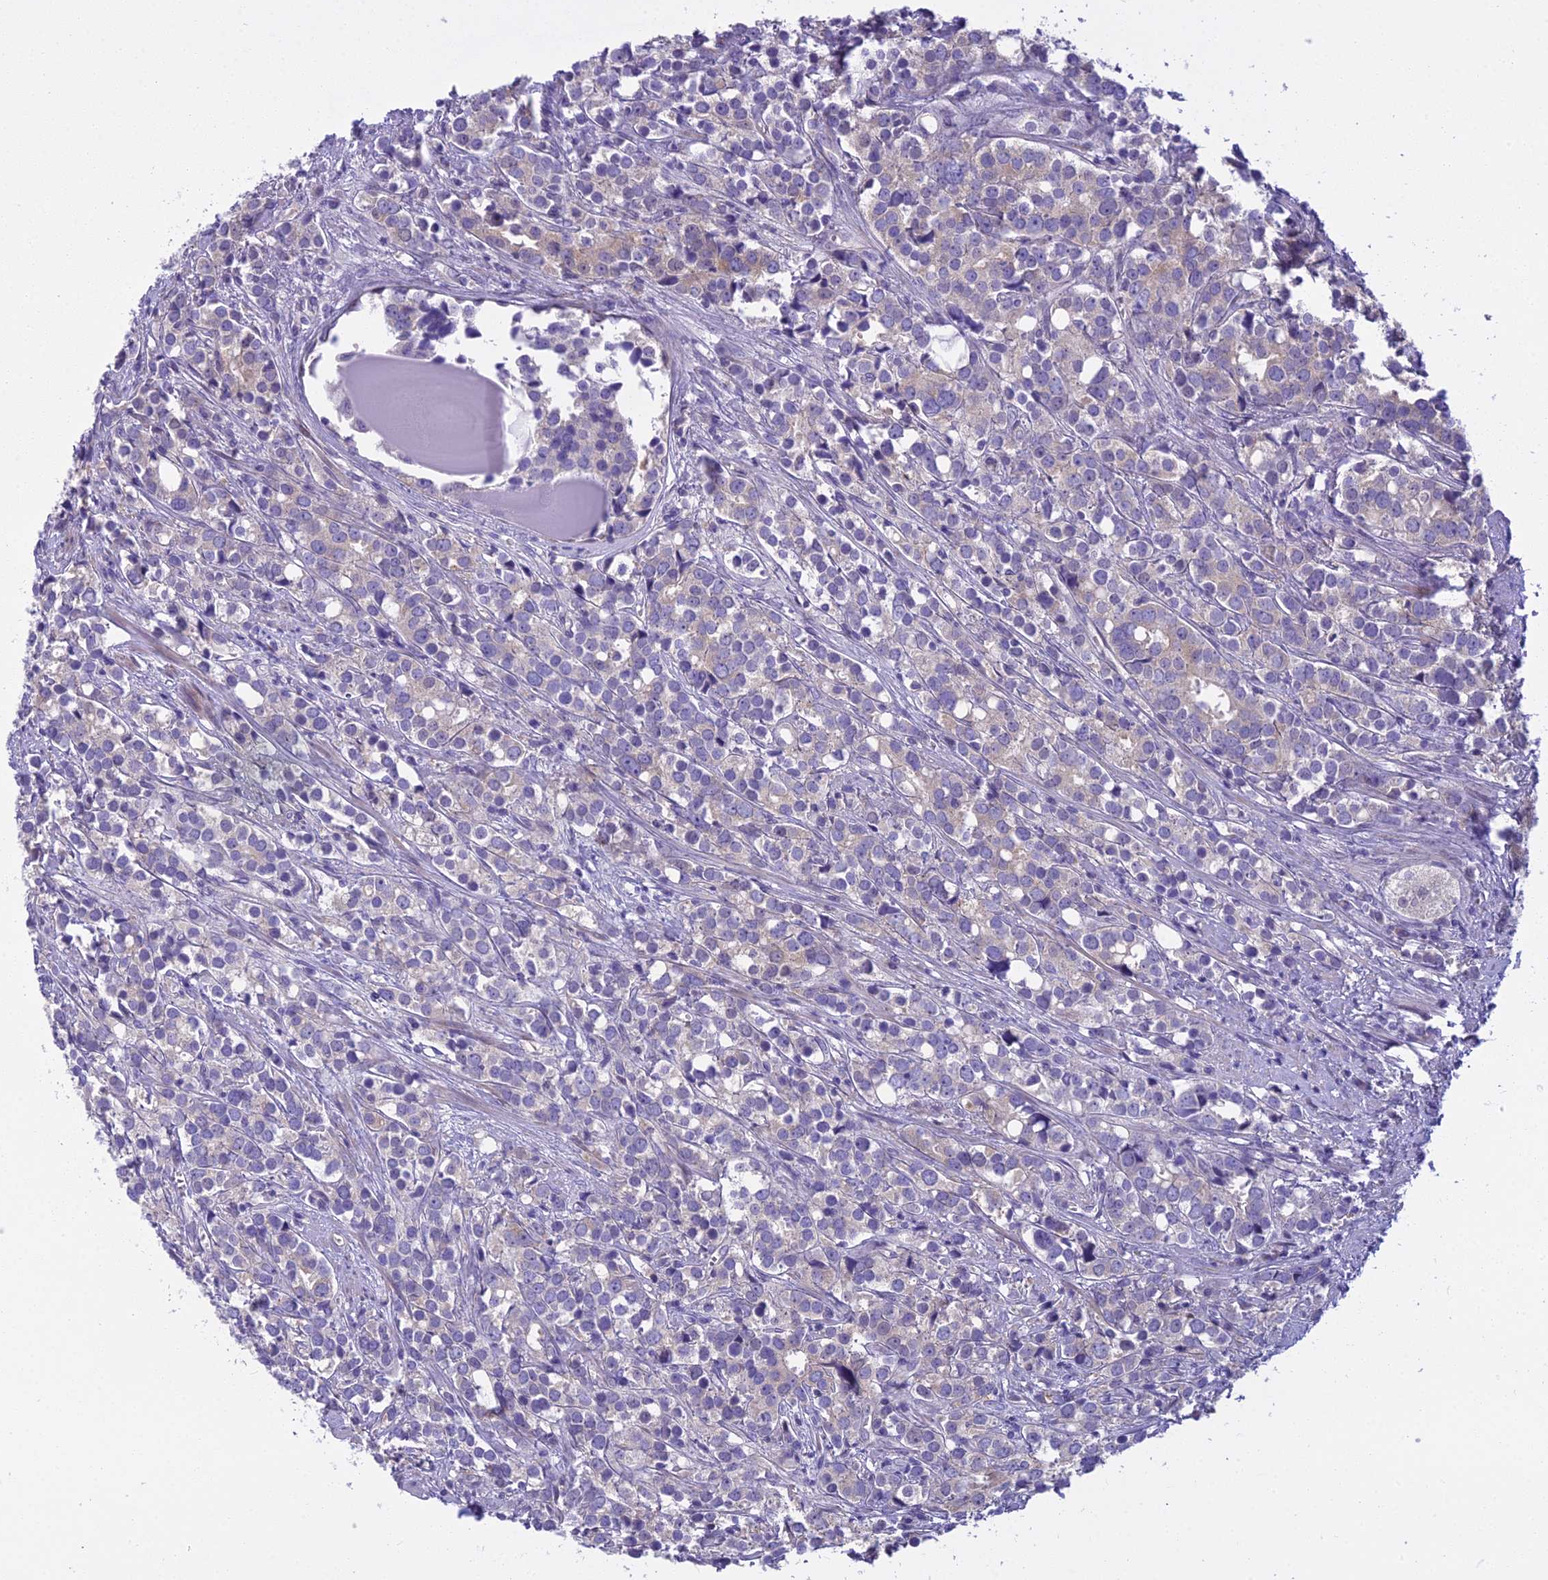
{"staining": {"intensity": "negative", "quantity": "none", "location": "none"}, "tissue": "prostate cancer", "cell_type": "Tumor cells", "image_type": "cancer", "snomed": [{"axis": "morphology", "description": "Adenocarcinoma, High grade"}, {"axis": "topography", "description": "Prostate"}], "caption": "Tumor cells are negative for protein expression in human prostate cancer (adenocarcinoma (high-grade)).", "gene": "PCDHB14", "patient": {"sex": "male", "age": 71}}